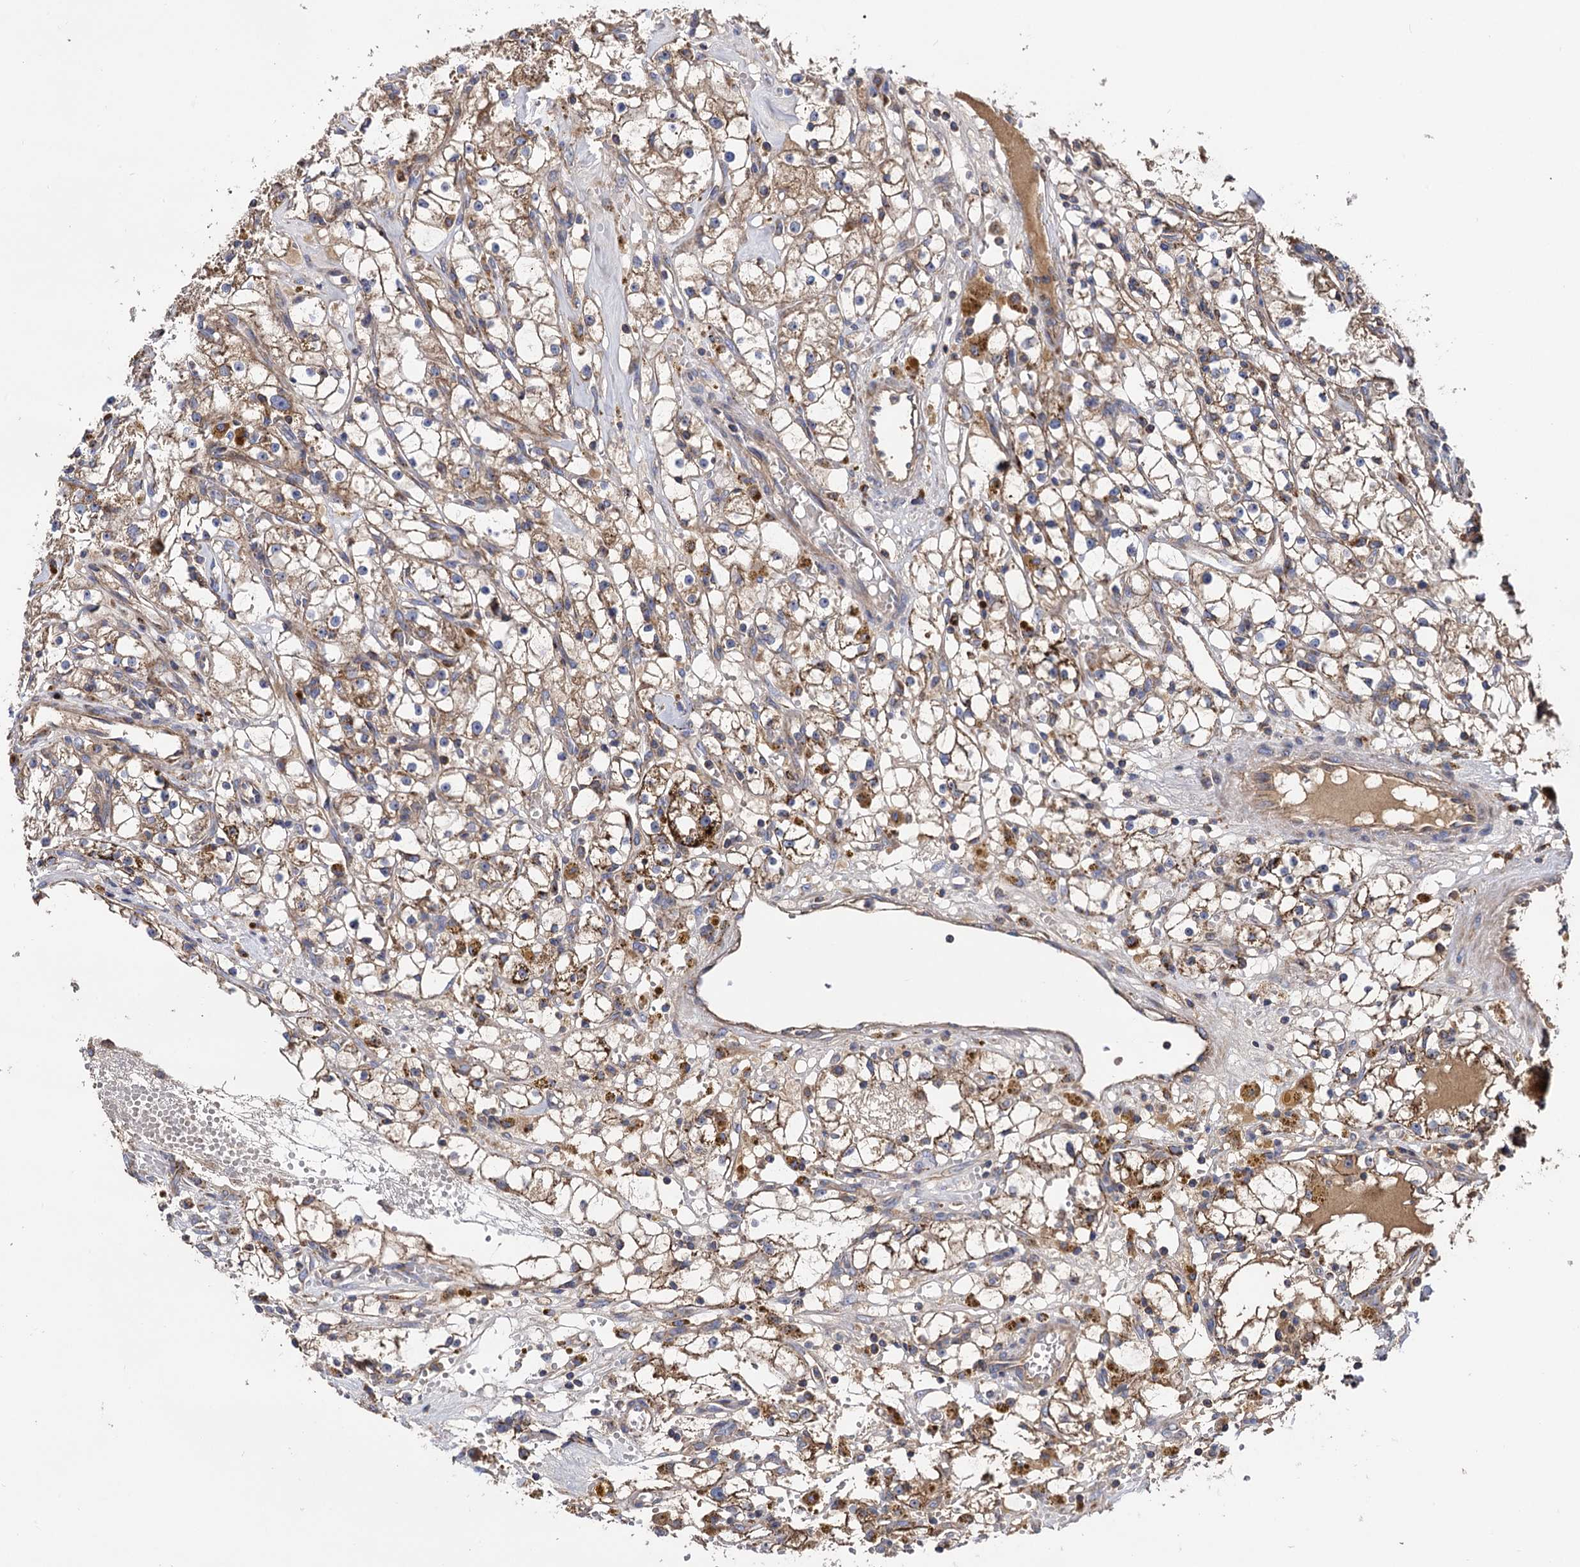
{"staining": {"intensity": "weak", "quantity": ">75%", "location": "cytoplasmic/membranous"}, "tissue": "renal cancer", "cell_type": "Tumor cells", "image_type": "cancer", "snomed": [{"axis": "morphology", "description": "Adenocarcinoma, NOS"}, {"axis": "topography", "description": "Kidney"}], "caption": "Weak cytoplasmic/membranous positivity for a protein is seen in approximately >75% of tumor cells of renal cancer using IHC.", "gene": "IQCH", "patient": {"sex": "male", "age": 56}}